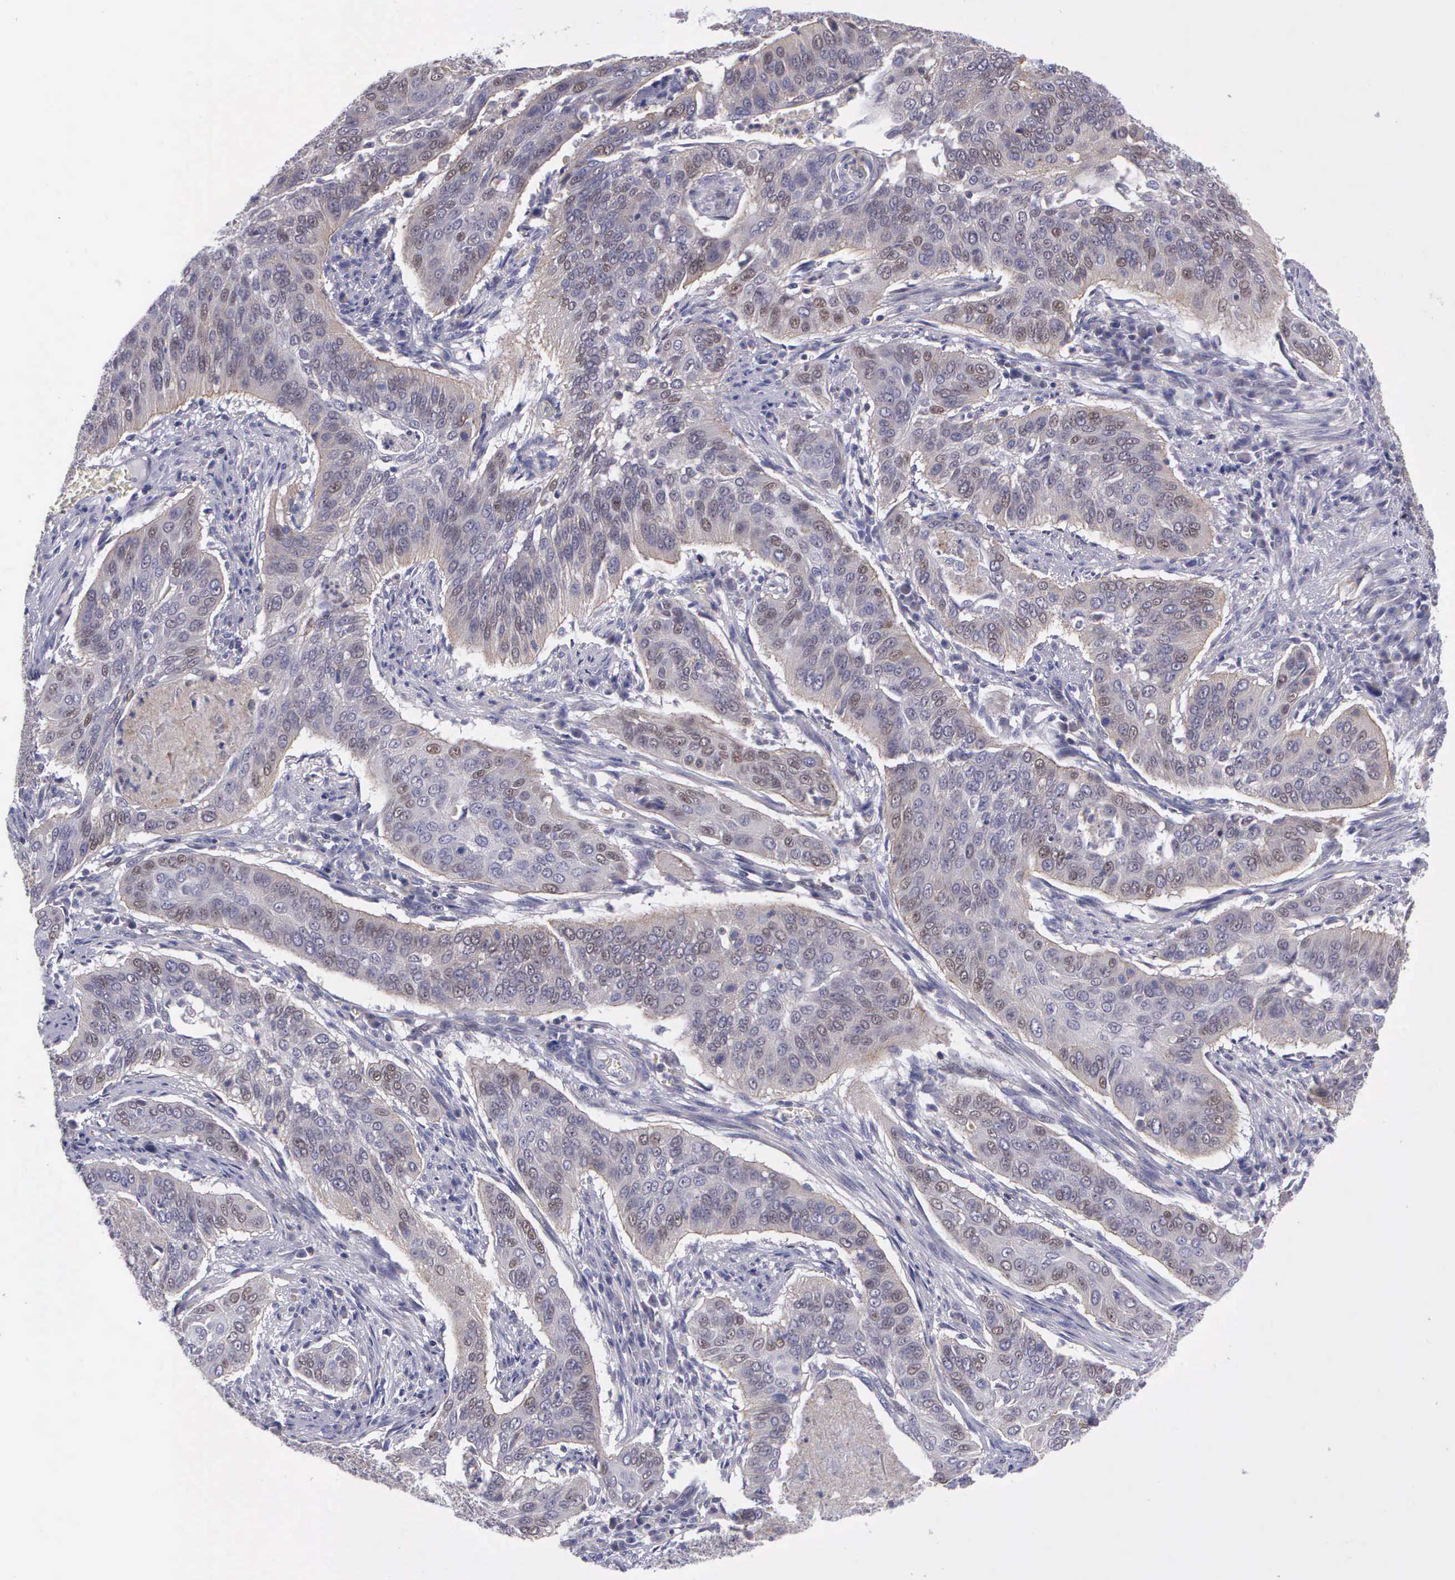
{"staining": {"intensity": "weak", "quantity": "<25%", "location": "nuclear"}, "tissue": "cervical cancer", "cell_type": "Tumor cells", "image_type": "cancer", "snomed": [{"axis": "morphology", "description": "Squamous cell carcinoma, NOS"}, {"axis": "topography", "description": "Cervix"}], "caption": "DAB (3,3'-diaminobenzidine) immunohistochemical staining of human squamous cell carcinoma (cervical) reveals no significant expression in tumor cells. The staining was performed using DAB to visualize the protein expression in brown, while the nuclei were stained in blue with hematoxylin (Magnification: 20x).", "gene": "MICAL3", "patient": {"sex": "female", "age": 39}}